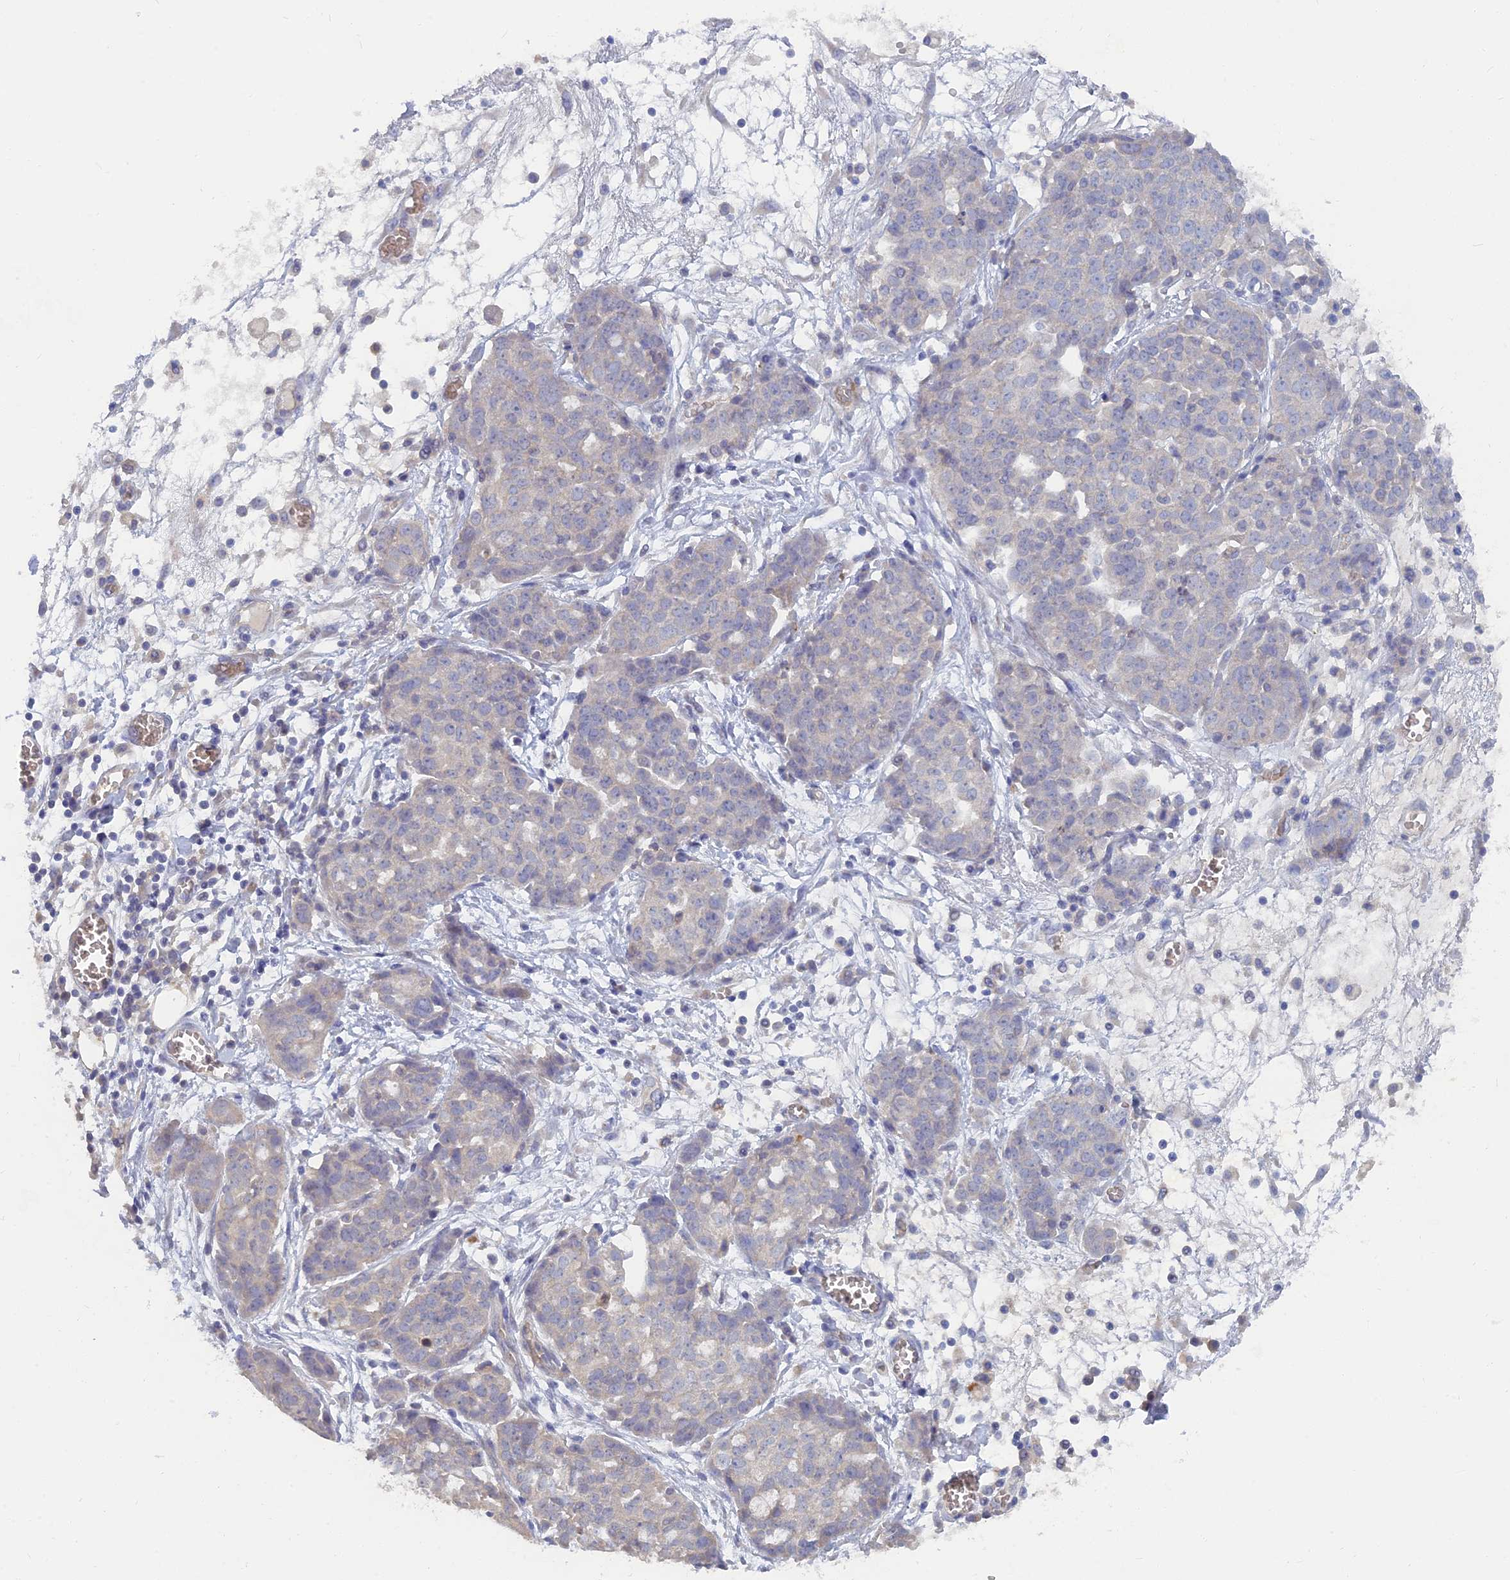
{"staining": {"intensity": "negative", "quantity": "none", "location": "none"}, "tissue": "ovarian cancer", "cell_type": "Tumor cells", "image_type": "cancer", "snomed": [{"axis": "morphology", "description": "Cystadenocarcinoma, serous, NOS"}, {"axis": "topography", "description": "Soft tissue"}, {"axis": "topography", "description": "Ovary"}], "caption": "There is no significant staining in tumor cells of ovarian serous cystadenocarcinoma.", "gene": "ARRDC1", "patient": {"sex": "female", "age": 57}}